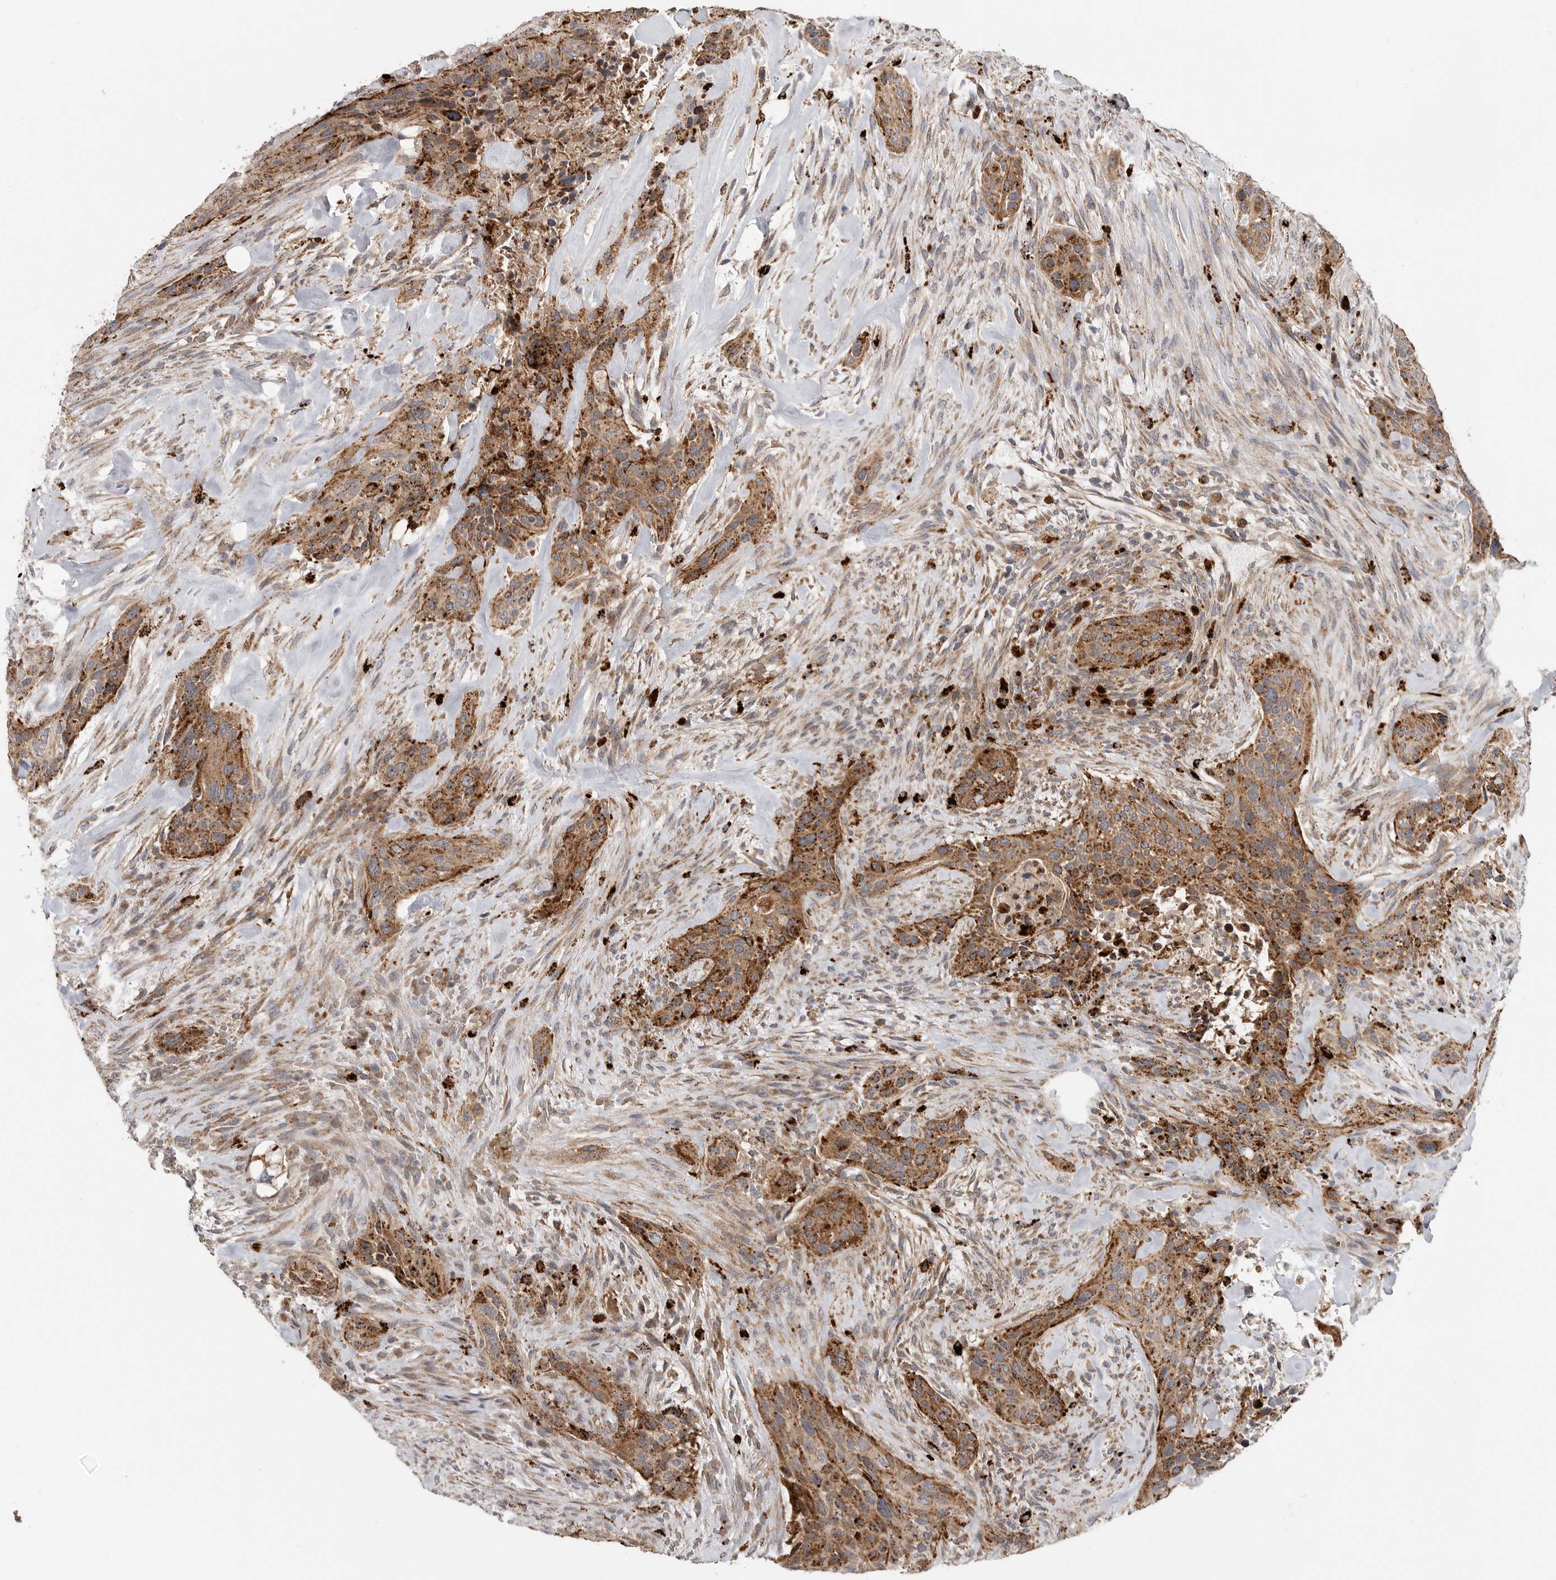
{"staining": {"intensity": "moderate", "quantity": ">75%", "location": "cytoplasmic/membranous"}, "tissue": "urothelial cancer", "cell_type": "Tumor cells", "image_type": "cancer", "snomed": [{"axis": "morphology", "description": "Urothelial carcinoma, High grade"}, {"axis": "topography", "description": "Urinary bladder"}], "caption": "Immunohistochemistry of human urothelial cancer exhibits medium levels of moderate cytoplasmic/membranous staining in about >75% of tumor cells. The staining was performed using DAB, with brown indicating positive protein expression. Nuclei are stained blue with hematoxylin.", "gene": "GALNS", "patient": {"sex": "male", "age": 35}}